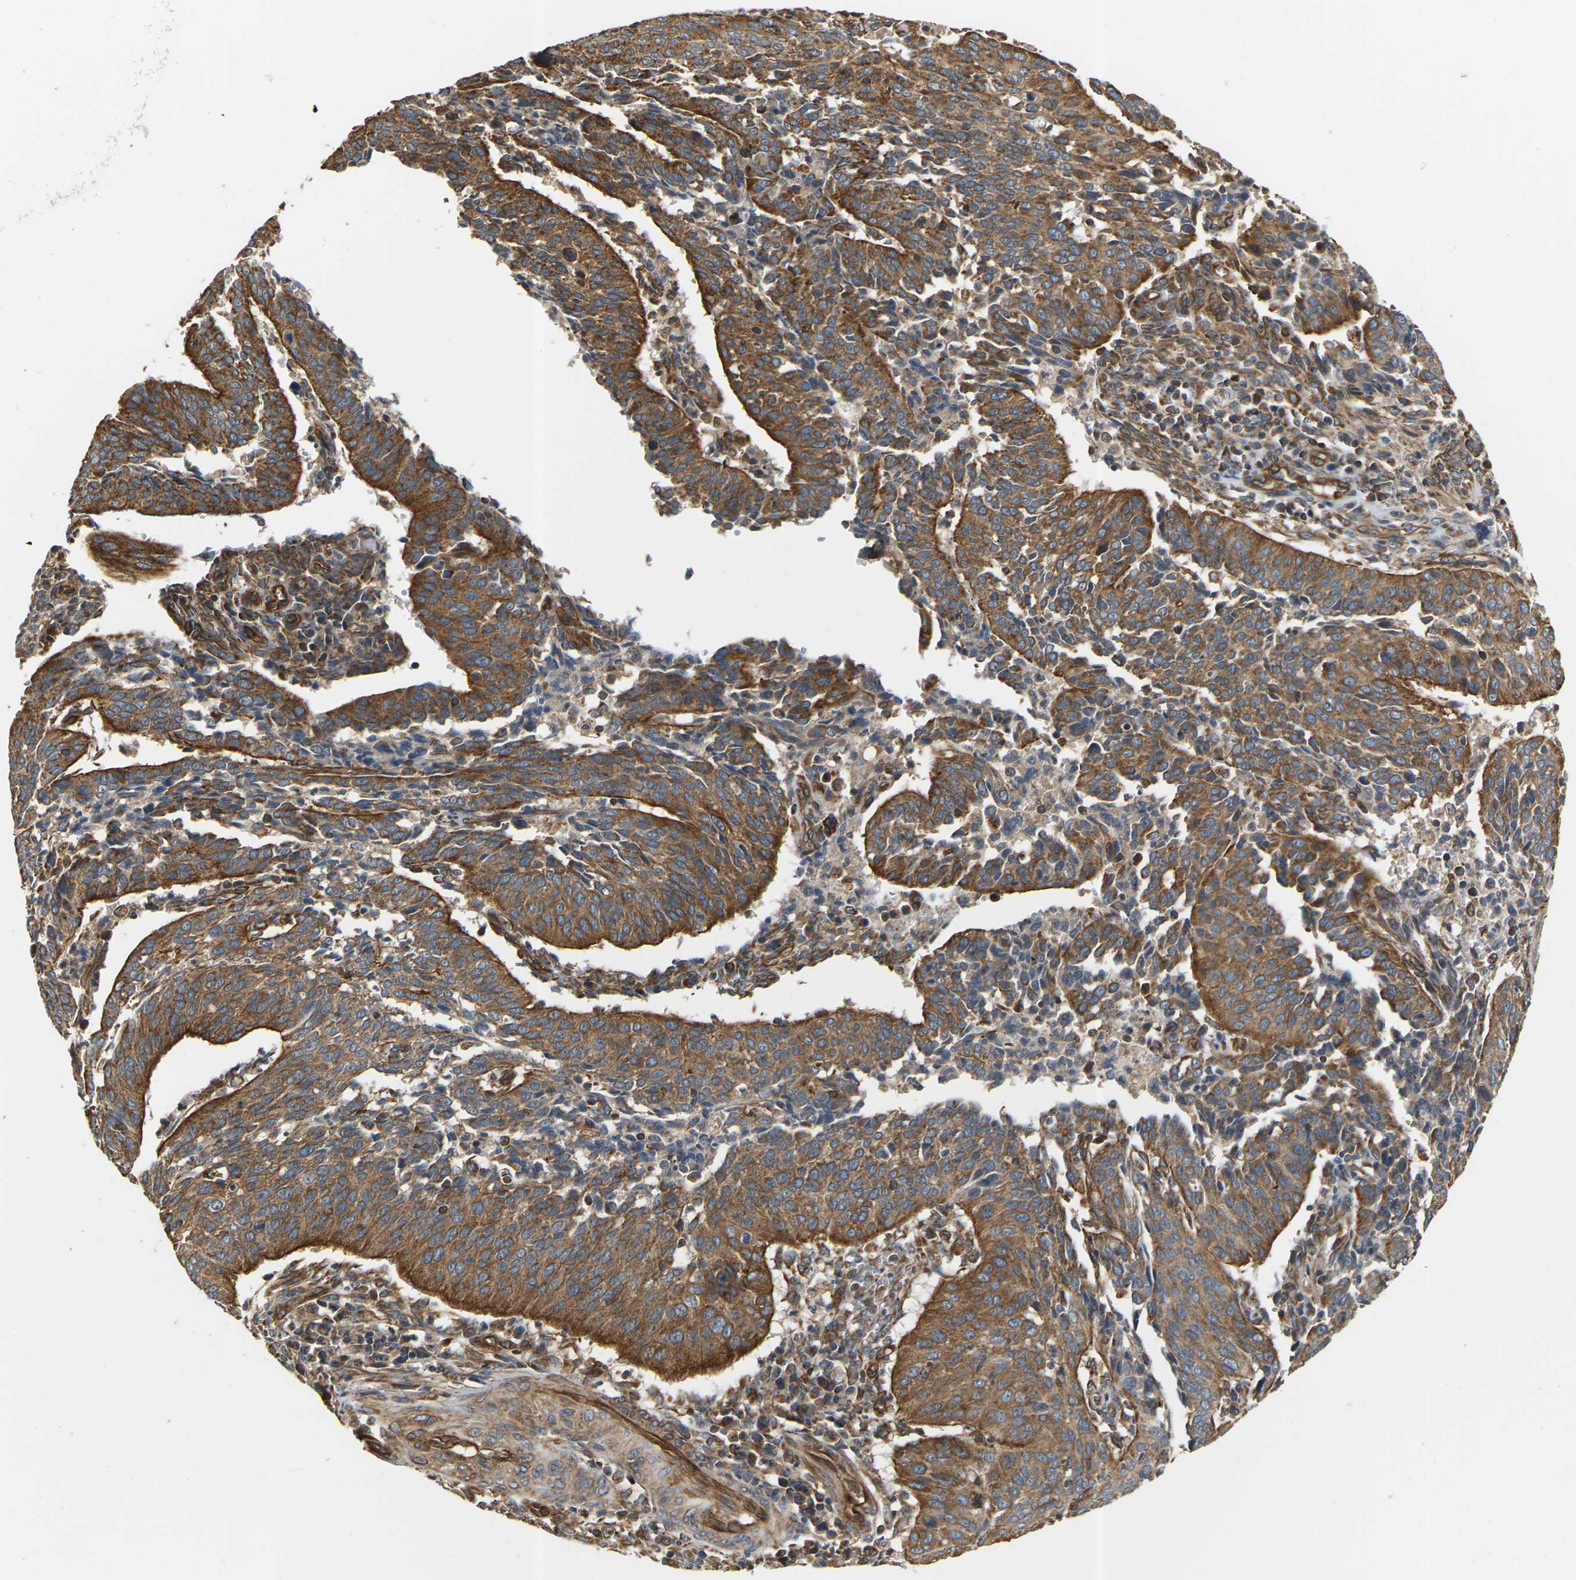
{"staining": {"intensity": "strong", "quantity": ">75%", "location": "cytoplasmic/membranous"}, "tissue": "cervical cancer", "cell_type": "Tumor cells", "image_type": "cancer", "snomed": [{"axis": "morphology", "description": "Normal tissue, NOS"}, {"axis": "morphology", "description": "Squamous cell carcinoma, NOS"}, {"axis": "topography", "description": "Cervix"}], "caption": "This micrograph demonstrates immunohistochemistry (IHC) staining of human squamous cell carcinoma (cervical), with high strong cytoplasmic/membranous staining in approximately >75% of tumor cells.", "gene": "PCDHB4", "patient": {"sex": "female", "age": 39}}